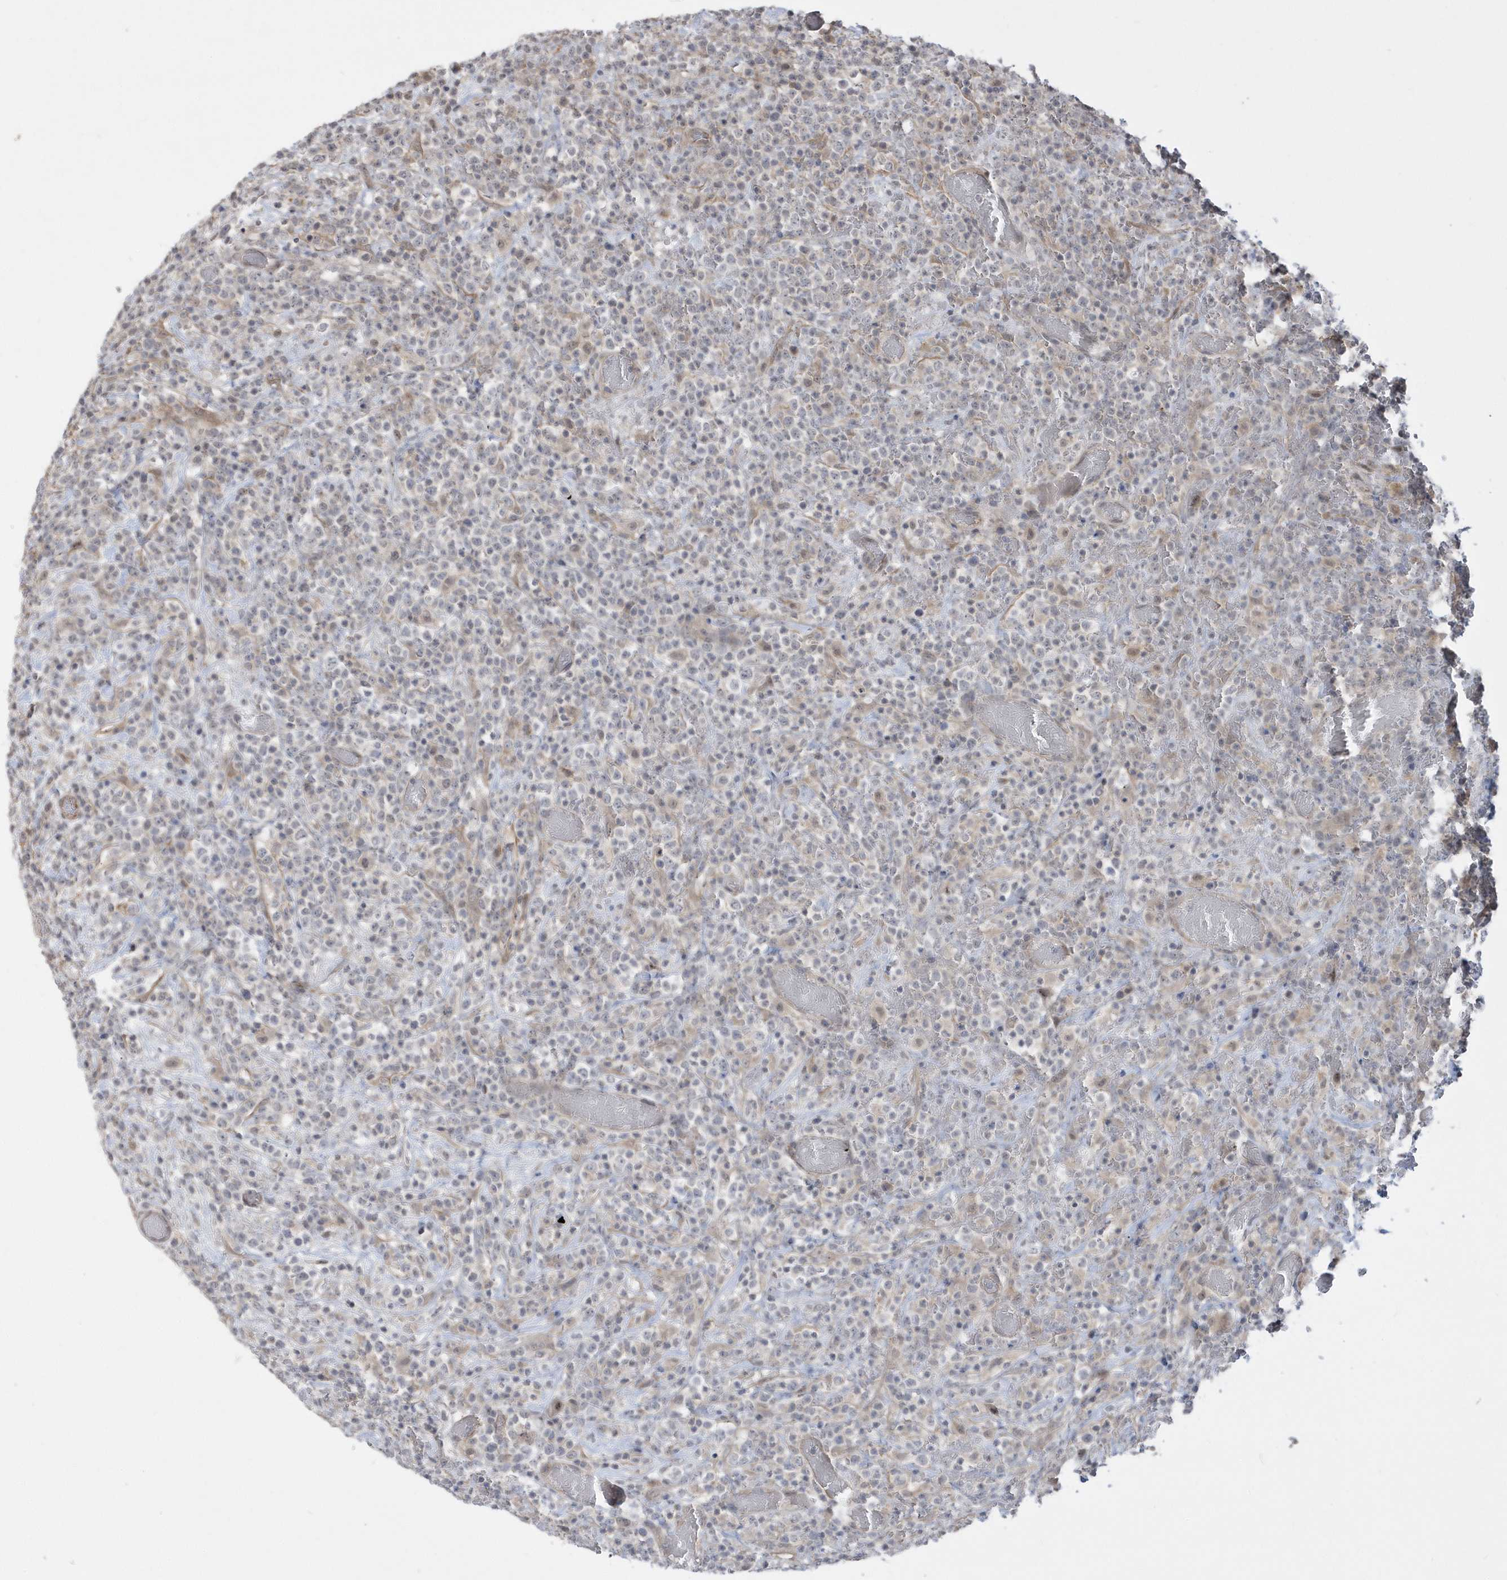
{"staining": {"intensity": "negative", "quantity": "none", "location": "none"}, "tissue": "lymphoma", "cell_type": "Tumor cells", "image_type": "cancer", "snomed": [{"axis": "morphology", "description": "Malignant lymphoma, non-Hodgkin's type, High grade"}, {"axis": "topography", "description": "Colon"}], "caption": "DAB (3,3'-diaminobenzidine) immunohistochemical staining of human malignant lymphoma, non-Hodgkin's type (high-grade) displays no significant positivity in tumor cells. (DAB IHC, high magnification).", "gene": "CRIP3", "patient": {"sex": "female", "age": 53}}